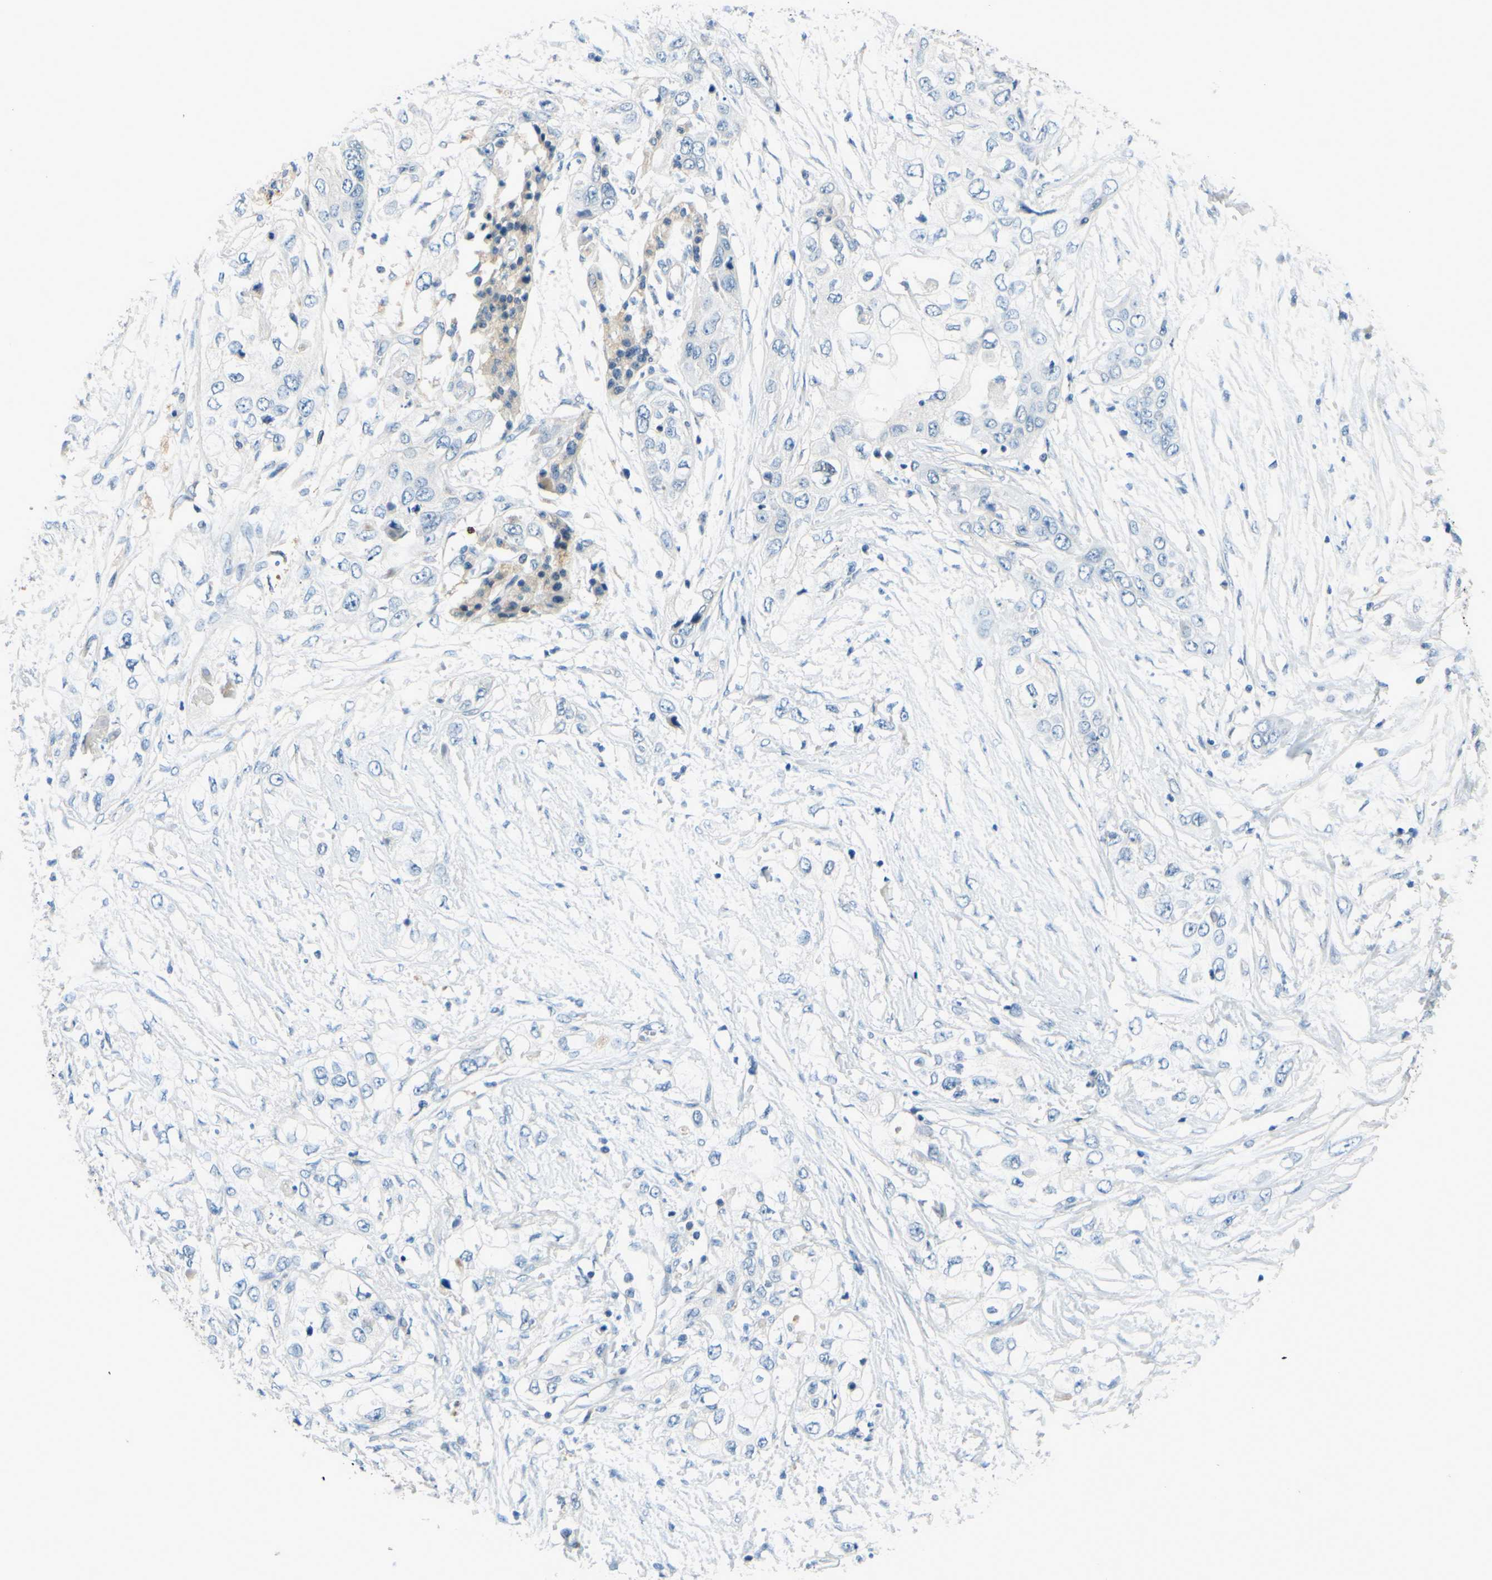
{"staining": {"intensity": "negative", "quantity": "none", "location": "none"}, "tissue": "pancreatic cancer", "cell_type": "Tumor cells", "image_type": "cancer", "snomed": [{"axis": "morphology", "description": "Adenocarcinoma, NOS"}, {"axis": "topography", "description": "Pancreas"}], "caption": "The immunohistochemistry image has no significant positivity in tumor cells of adenocarcinoma (pancreatic) tissue.", "gene": "ARHGAP1", "patient": {"sex": "female", "age": 70}}